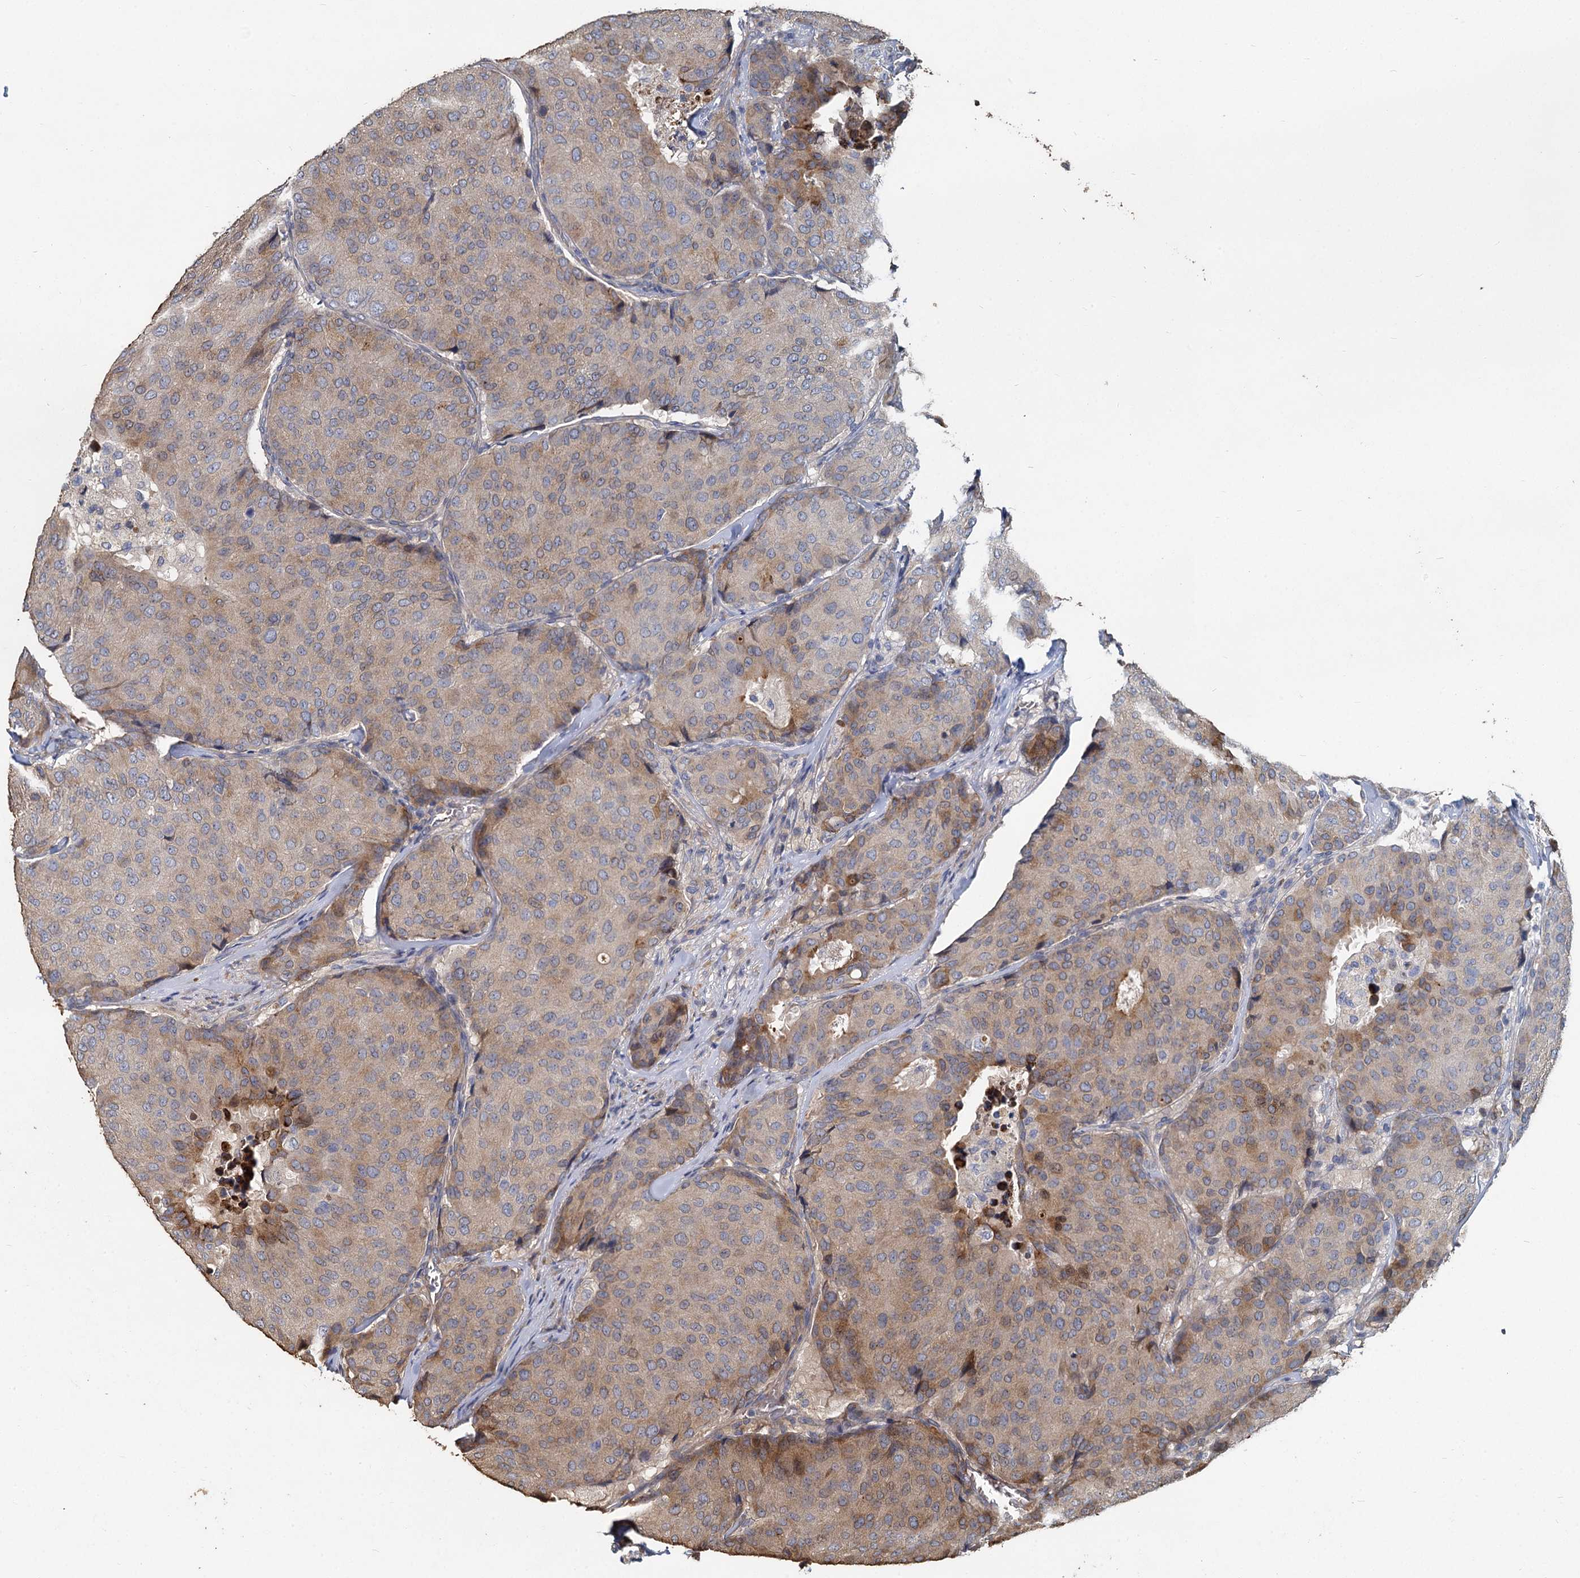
{"staining": {"intensity": "moderate", "quantity": "<25%", "location": "cytoplasmic/membranous"}, "tissue": "breast cancer", "cell_type": "Tumor cells", "image_type": "cancer", "snomed": [{"axis": "morphology", "description": "Duct carcinoma"}, {"axis": "topography", "description": "Breast"}], "caption": "Immunohistochemistry (IHC) (DAB (3,3'-diaminobenzidine)) staining of breast infiltrating ductal carcinoma shows moderate cytoplasmic/membranous protein expression in approximately <25% of tumor cells.", "gene": "TCTN2", "patient": {"sex": "female", "age": 75}}